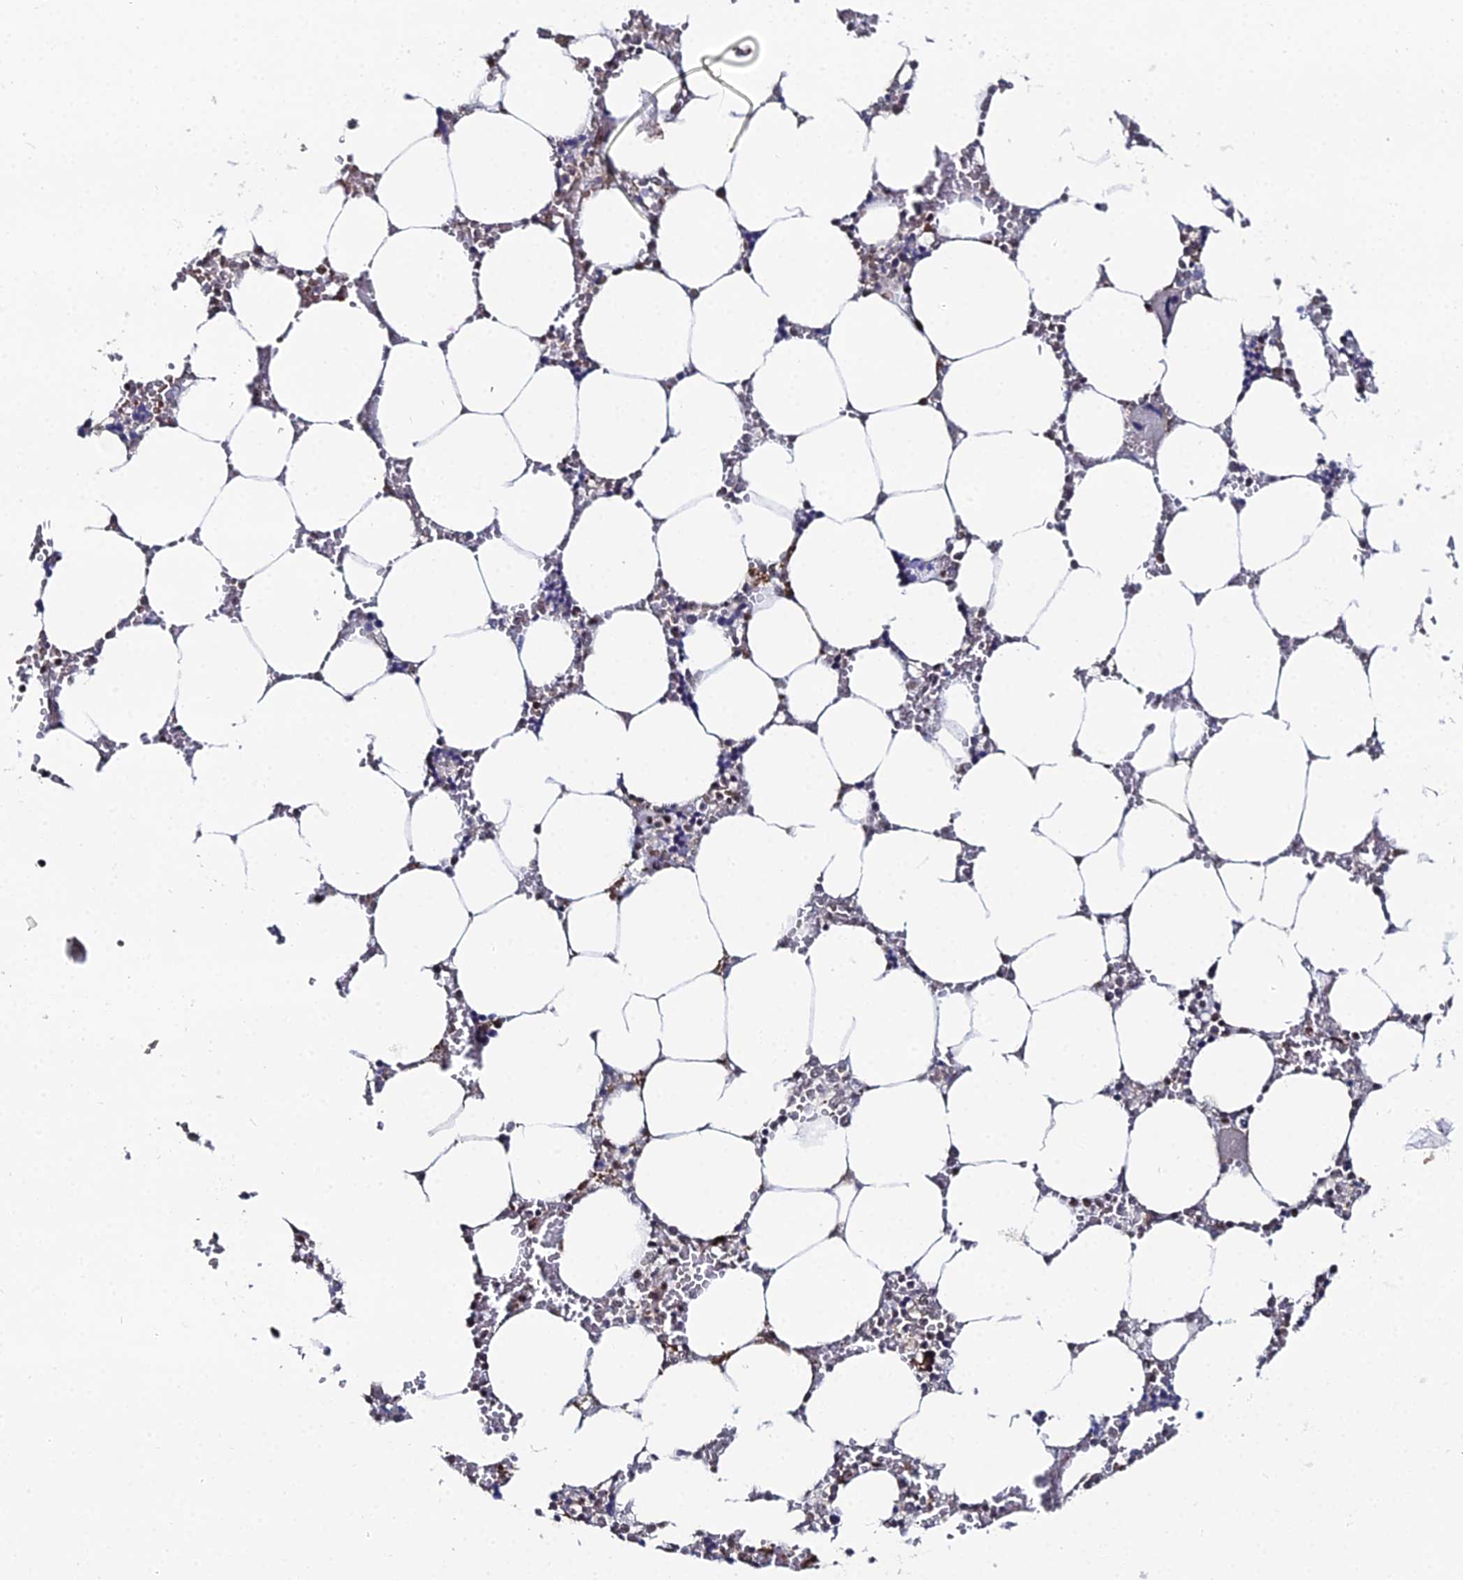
{"staining": {"intensity": "weak", "quantity": "<25%", "location": "nuclear"}, "tissue": "bone marrow", "cell_type": "Hematopoietic cells", "image_type": "normal", "snomed": [{"axis": "morphology", "description": "Normal tissue, NOS"}, {"axis": "topography", "description": "Bone marrow"}], "caption": "This histopathology image is of normal bone marrow stained with immunohistochemistry to label a protein in brown with the nuclei are counter-stained blue. There is no positivity in hematopoietic cells.", "gene": "GSC2", "patient": {"sex": "male", "age": 64}}